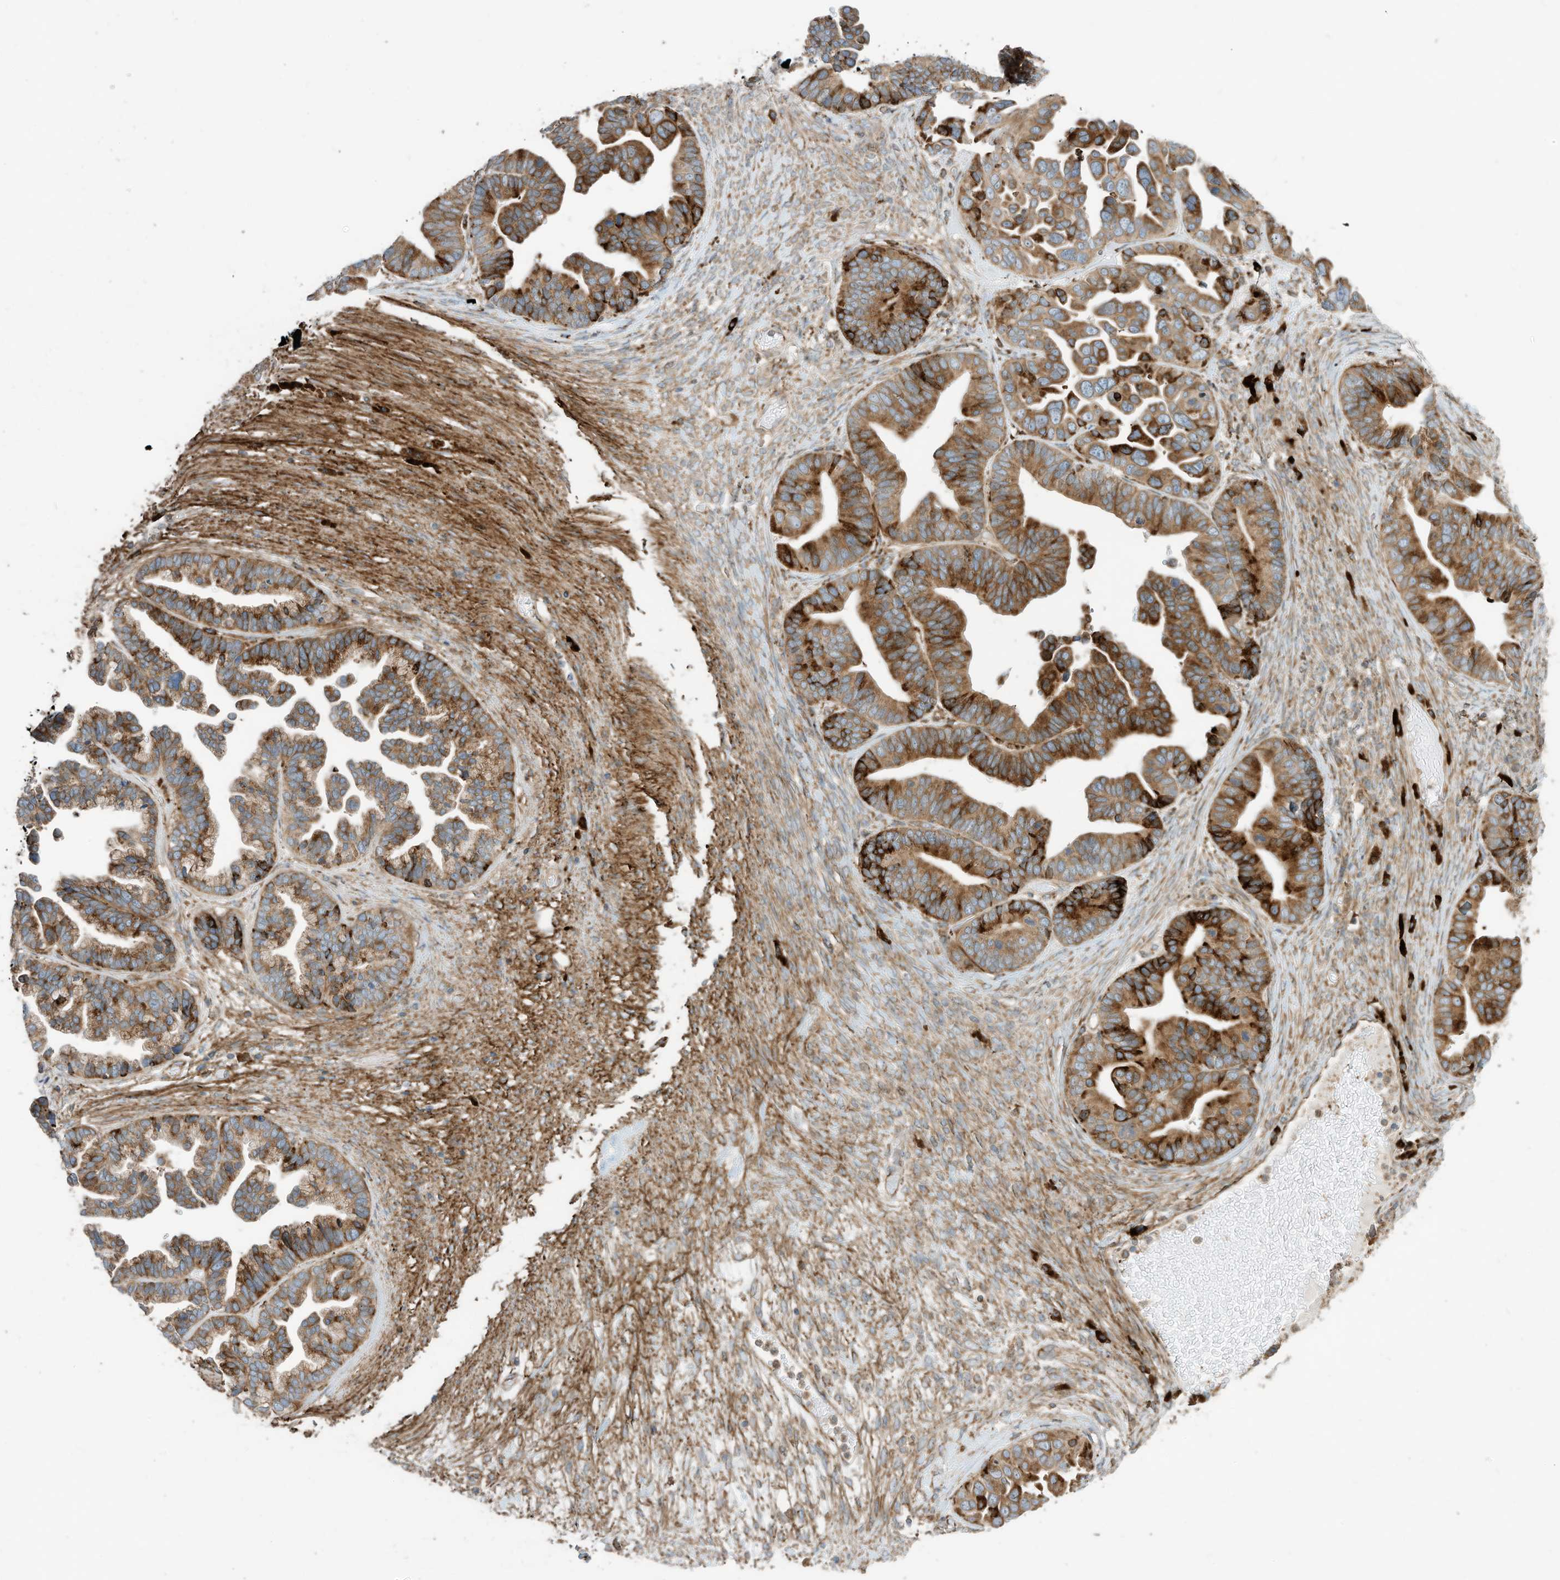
{"staining": {"intensity": "moderate", "quantity": ">75%", "location": "cytoplasmic/membranous"}, "tissue": "ovarian cancer", "cell_type": "Tumor cells", "image_type": "cancer", "snomed": [{"axis": "morphology", "description": "Cystadenocarcinoma, serous, NOS"}, {"axis": "topography", "description": "Ovary"}], "caption": "Immunohistochemistry (IHC) of human ovarian serous cystadenocarcinoma demonstrates medium levels of moderate cytoplasmic/membranous staining in about >75% of tumor cells.", "gene": "TRNAU1AP", "patient": {"sex": "female", "age": 56}}